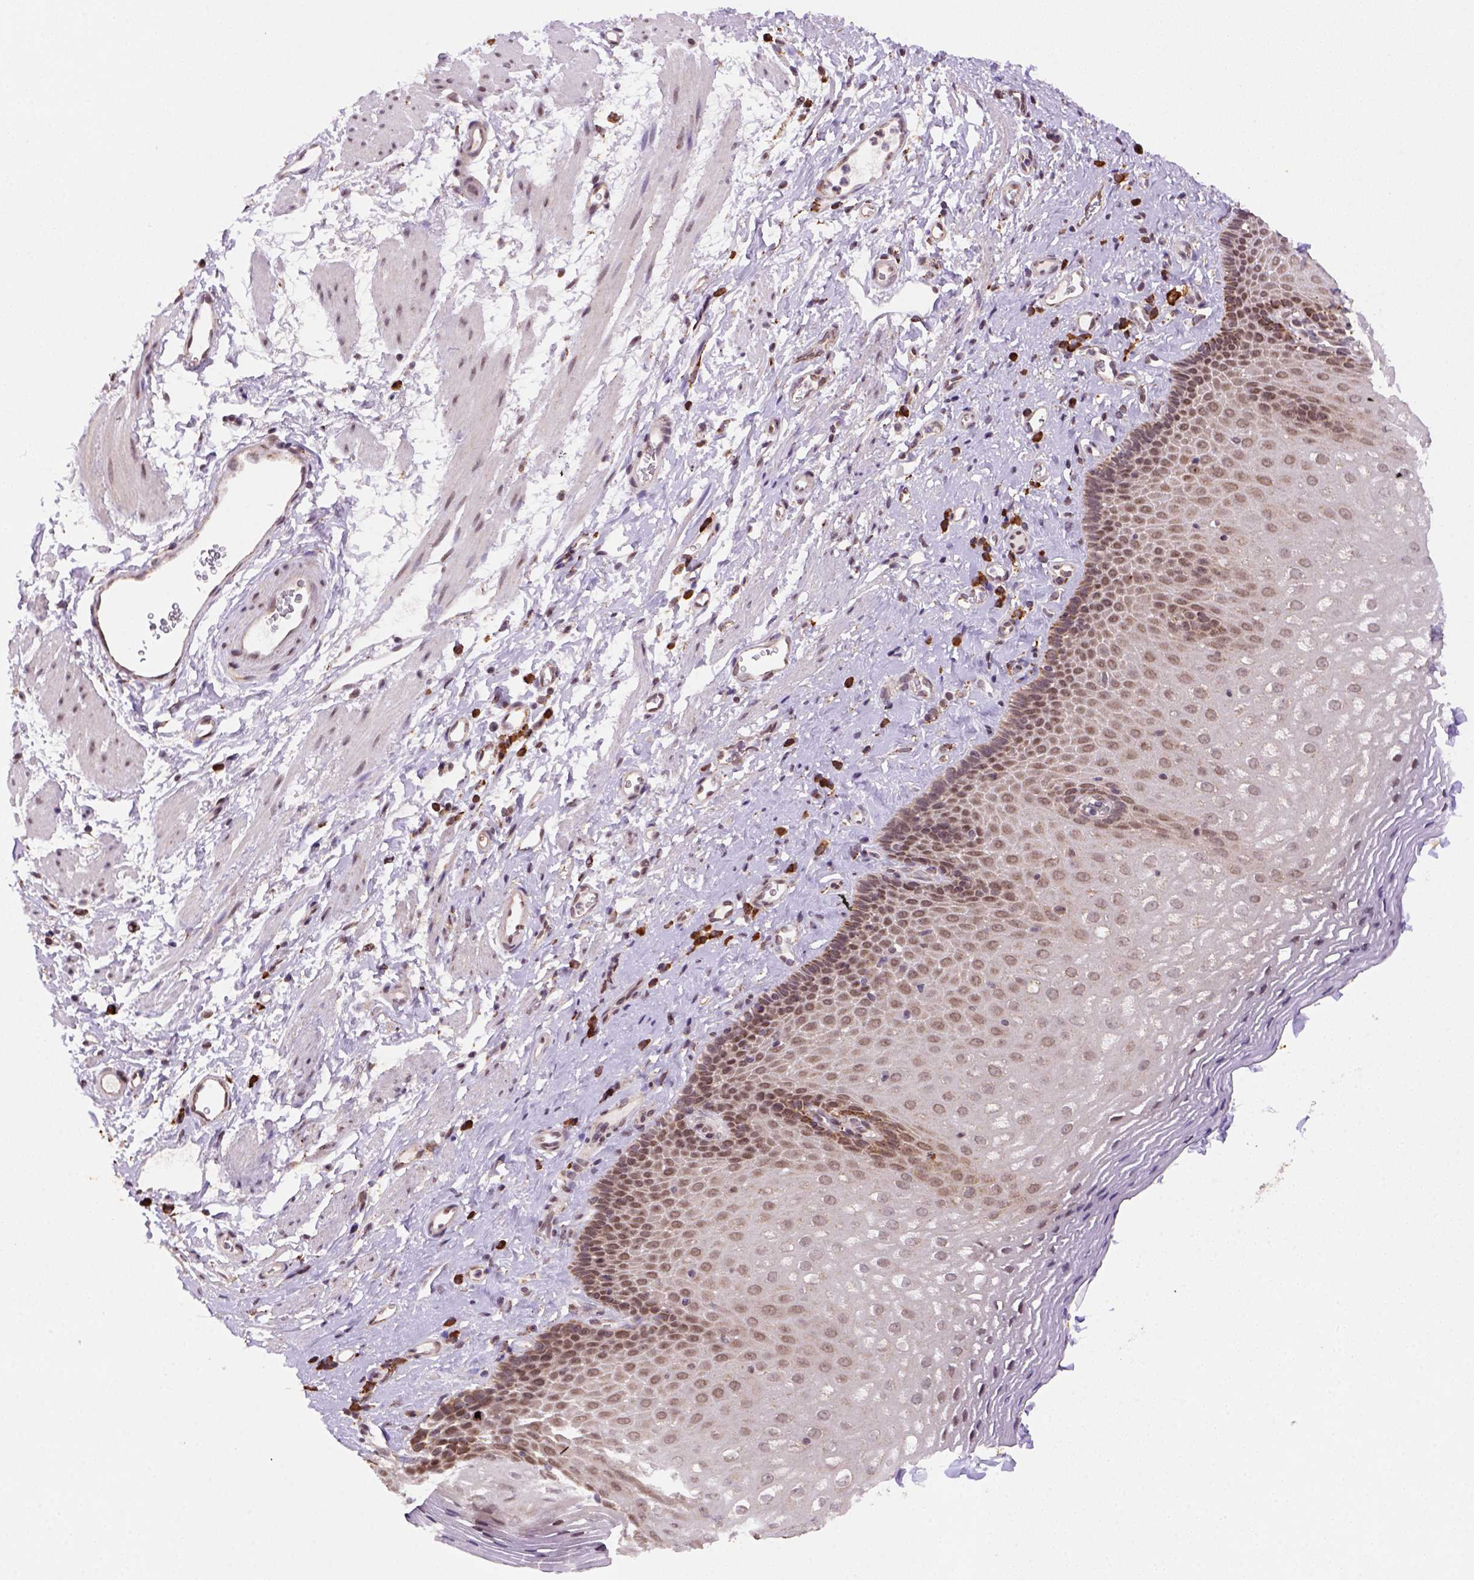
{"staining": {"intensity": "strong", "quantity": "<25%", "location": "cytoplasmic/membranous"}, "tissue": "esophagus", "cell_type": "Squamous epithelial cells", "image_type": "normal", "snomed": [{"axis": "morphology", "description": "Normal tissue, NOS"}, {"axis": "topography", "description": "Esophagus"}], "caption": "The image exhibits staining of unremarkable esophagus, revealing strong cytoplasmic/membranous protein staining (brown color) within squamous epithelial cells.", "gene": "FZD7", "patient": {"sex": "female", "age": 68}}